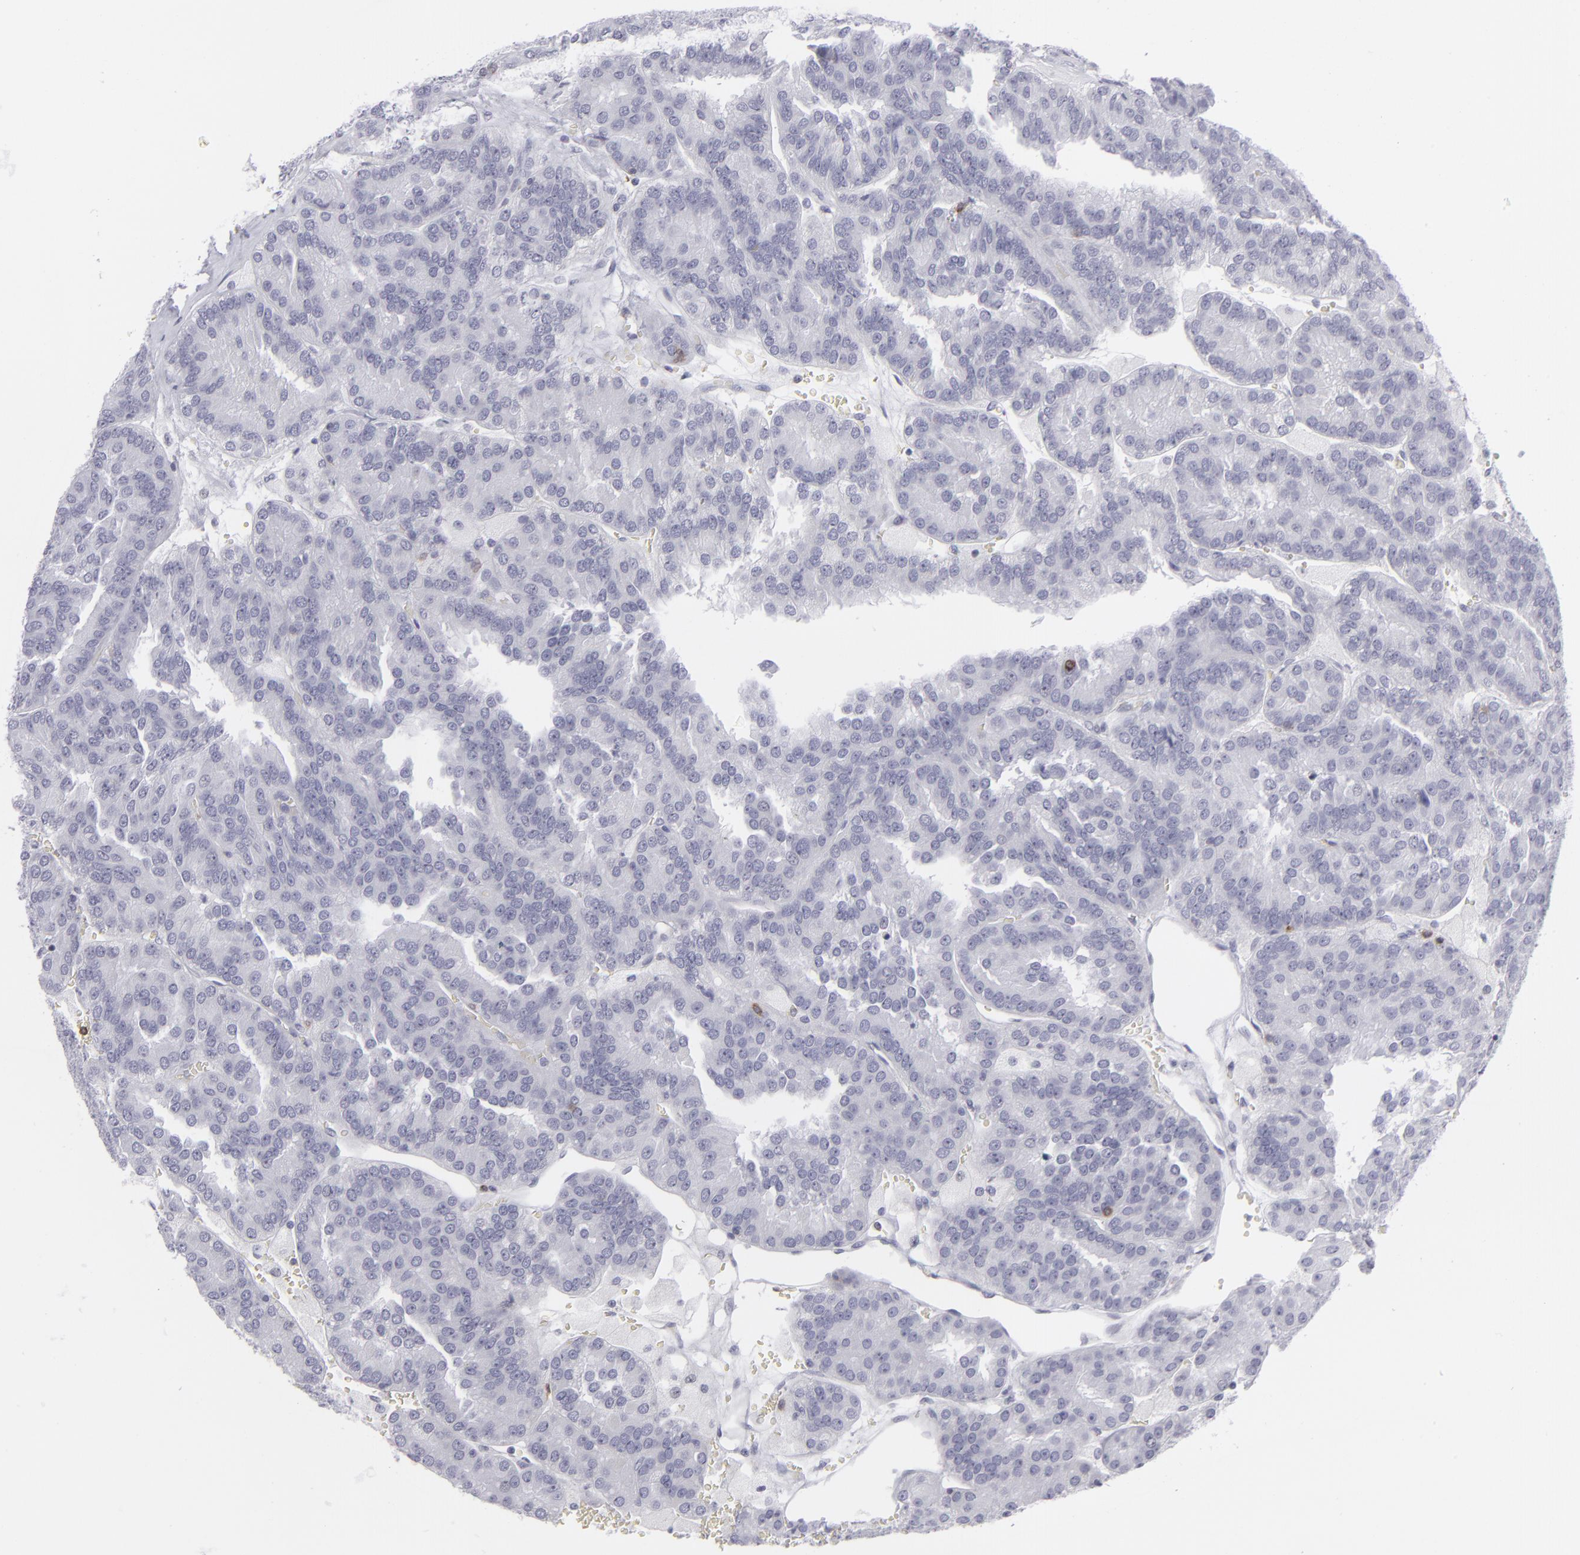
{"staining": {"intensity": "negative", "quantity": "none", "location": "none"}, "tissue": "renal cancer", "cell_type": "Tumor cells", "image_type": "cancer", "snomed": [{"axis": "morphology", "description": "Adenocarcinoma, NOS"}, {"axis": "topography", "description": "Kidney"}], "caption": "This is a histopathology image of IHC staining of adenocarcinoma (renal), which shows no positivity in tumor cells.", "gene": "CD7", "patient": {"sex": "male", "age": 46}}